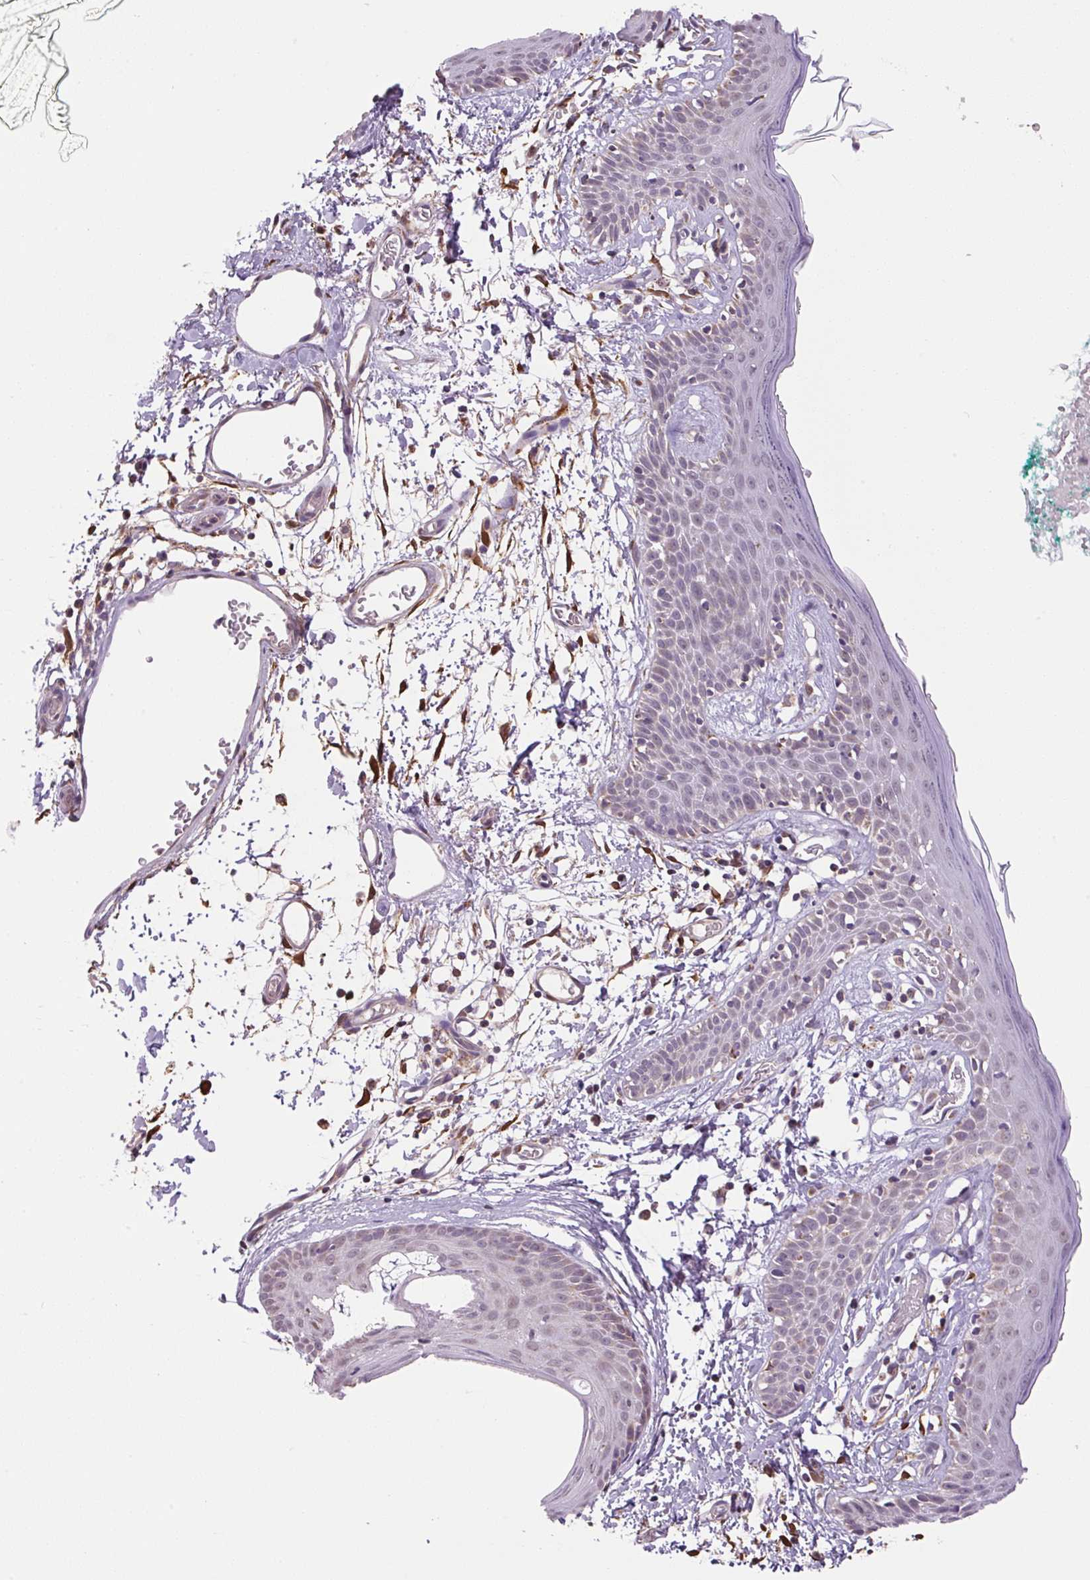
{"staining": {"intensity": "moderate", "quantity": "25%-75%", "location": "cytoplasmic/membranous,nuclear"}, "tissue": "skin", "cell_type": "Fibroblasts", "image_type": "normal", "snomed": [{"axis": "morphology", "description": "Normal tissue, NOS"}, {"axis": "topography", "description": "Skin"}], "caption": "Human skin stained with a brown dye demonstrates moderate cytoplasmic/membranous,nuclear positive positivity in approximately 25%-75% of fibroblasts.", "gene": "SGF29", "patient": {"sex": "male", "age": 79}}